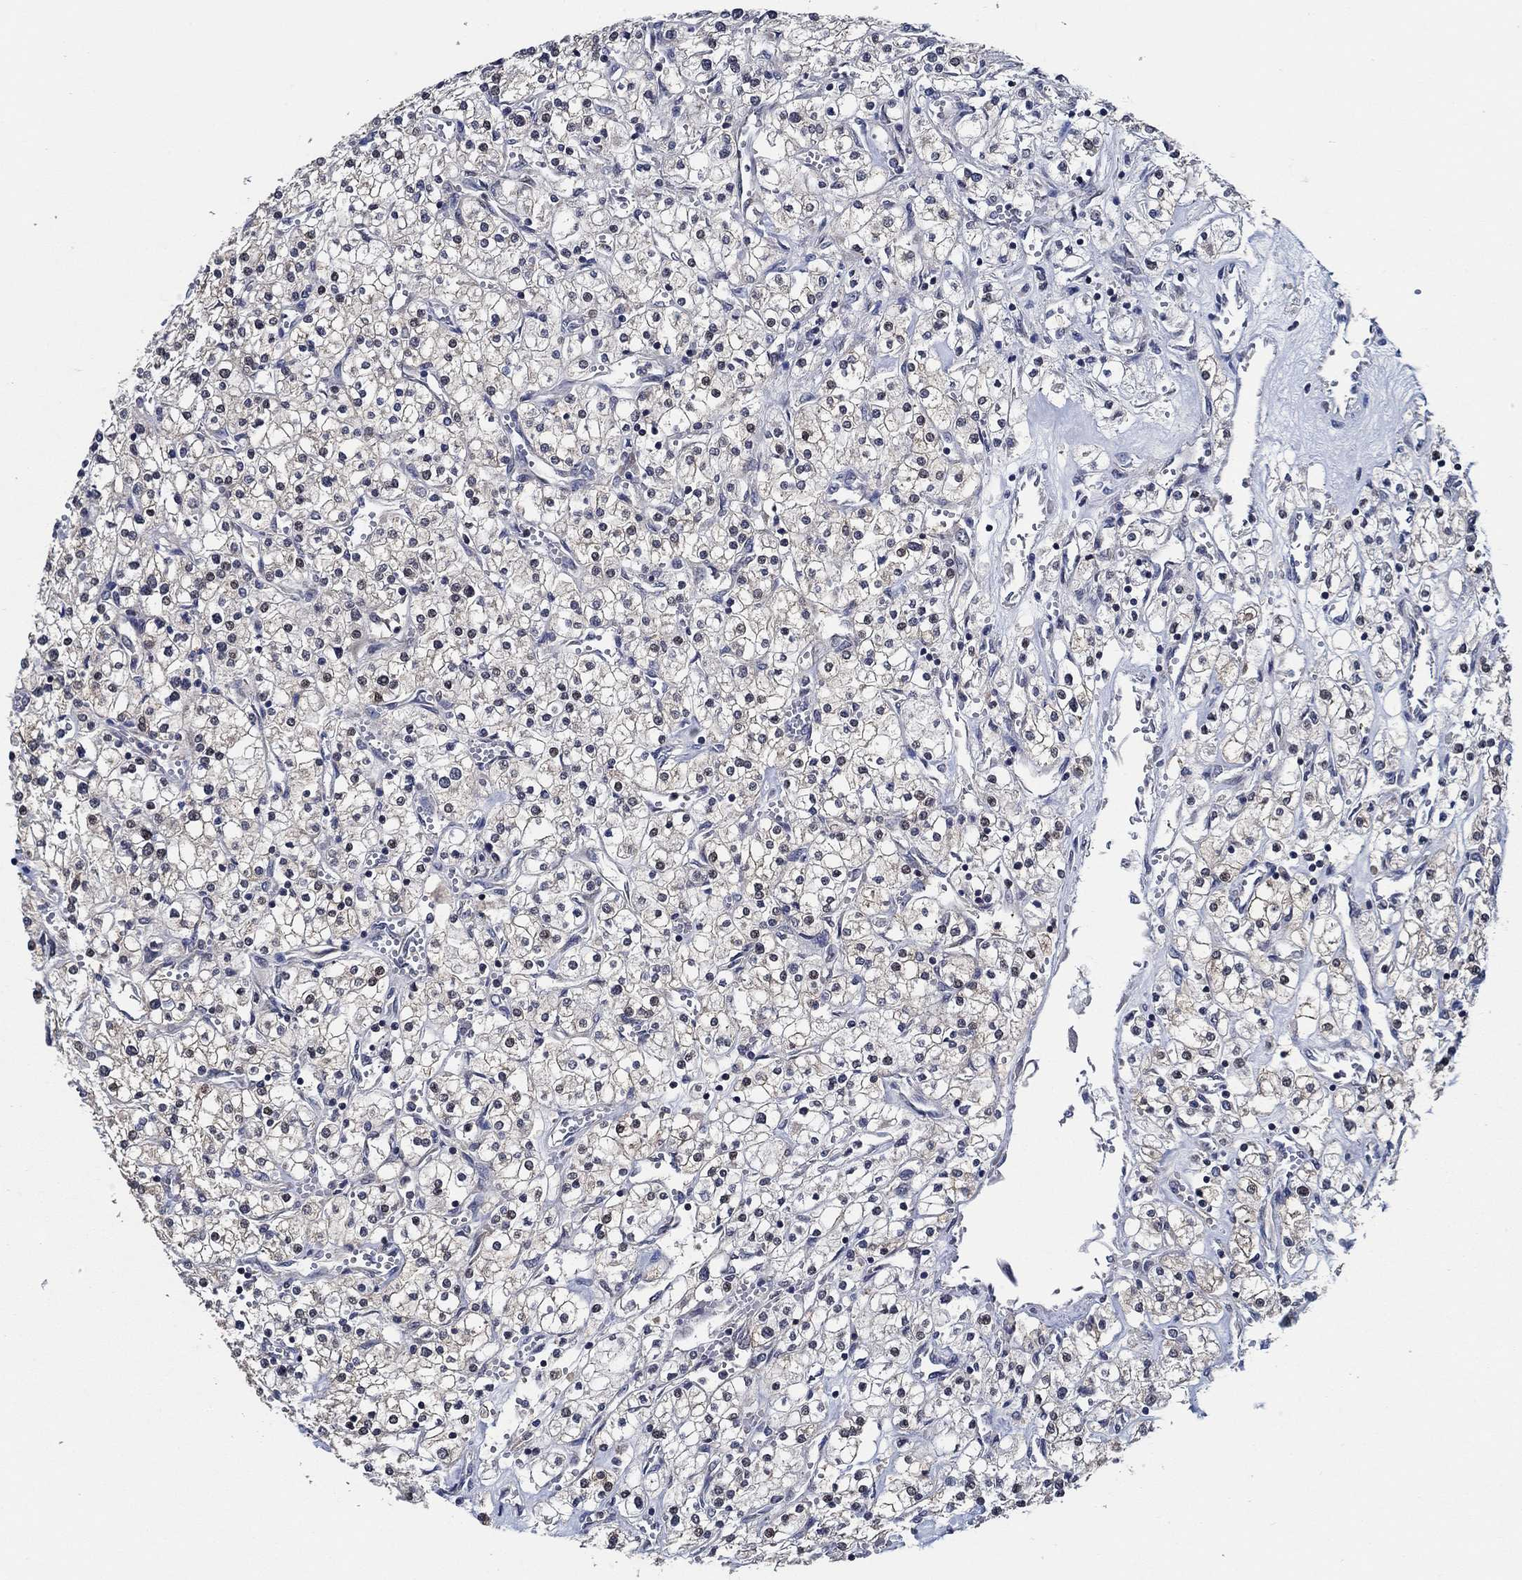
{"staining": {"intensity": "negative", "quantity": "none", "location": "none"}, "tissue": "renal cancer", "cell_type": "Tumor cells", "image_type": "cancer", "snomed": [{"axis": "morphology", "description": "Adenocarcinoma, NOS"}, {"axis": "topography", "description": "Kidney"}], "caption": "Immunohistochemical staining of renal cancer (adenocarcinoma) exhibits no significant positivity in tumor cells.", "gene": "DACT1", "patient": {"sex": "male", "age": 80}}